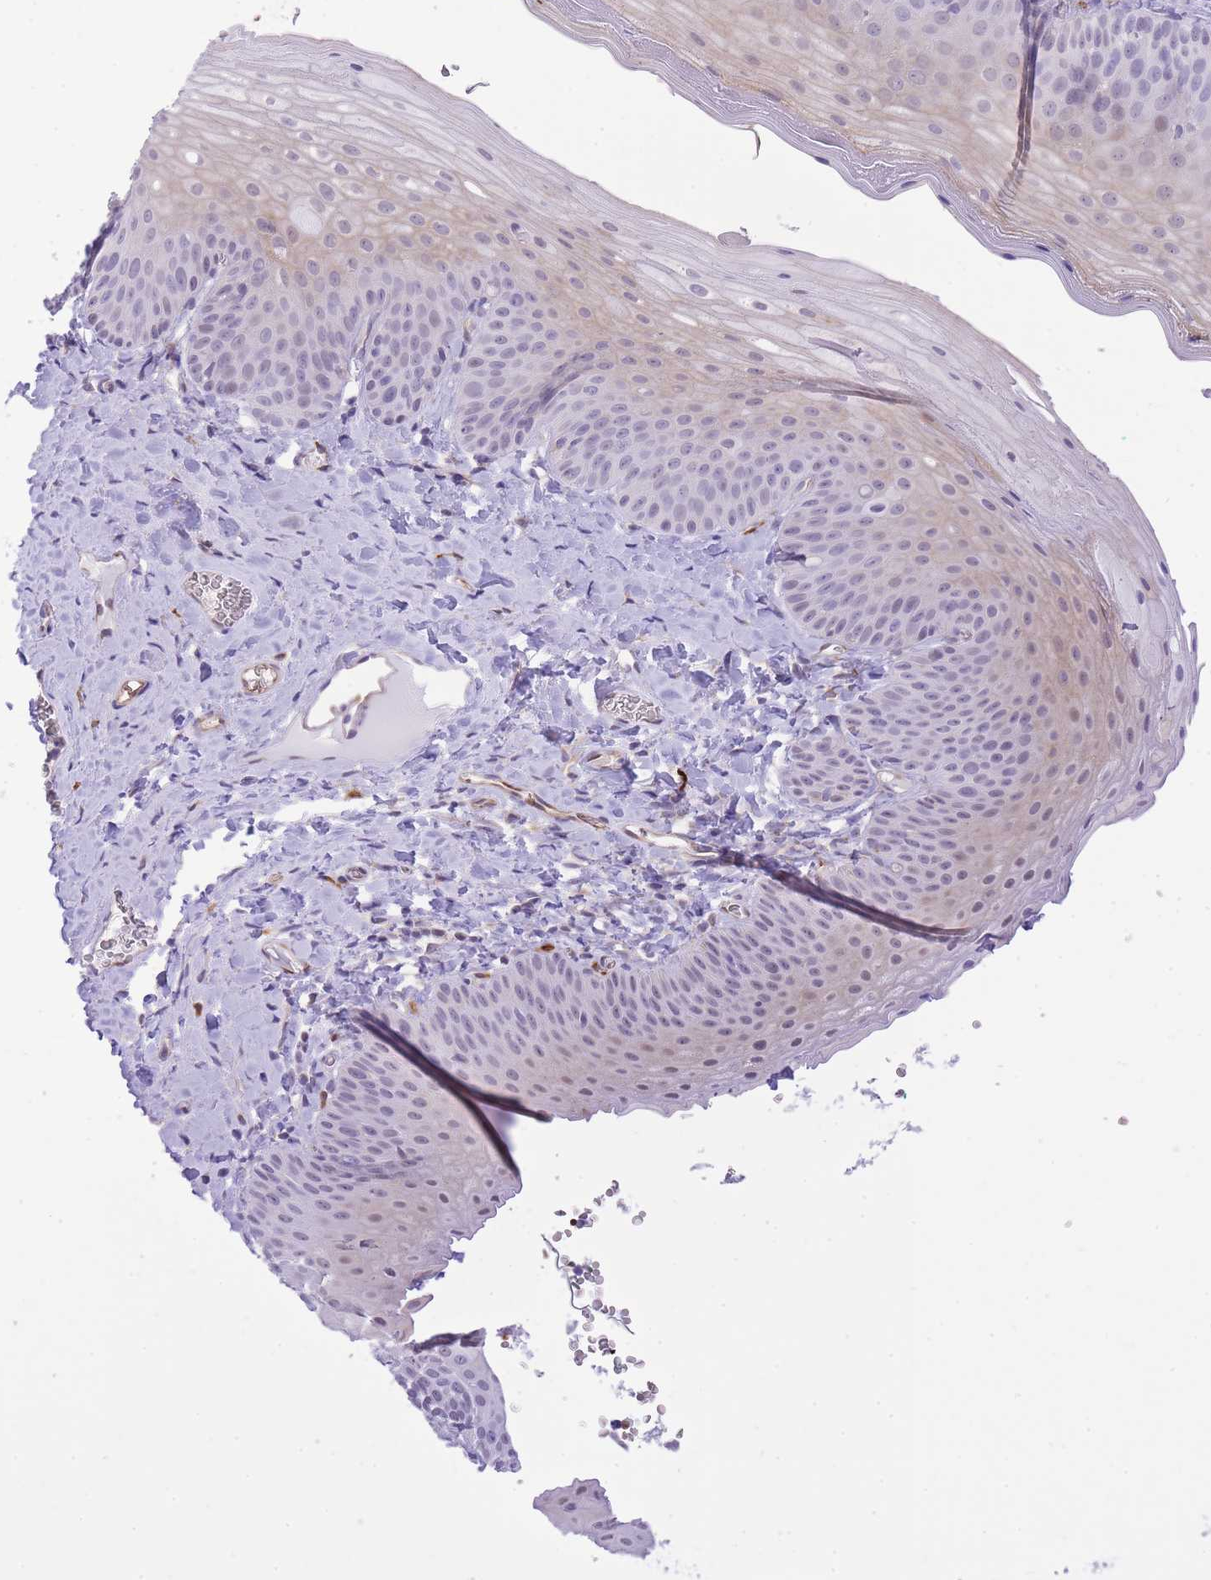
{"staining": {"intensity": "weak", "quantity": "<25%", "location": "nuclear"}, "tissue": "skin", "cell_type": "Epidermal cells", "image_type": "normal", "snomed": [{"axis": "morphology", "description": "Normal tissue, NOS"}, {"axis": "morphology", "description": "Hemorrhoids"}, {"axis": "morphology", "description": "Inflammation, NOS"}, {"axis": "topography", "description": "Anal"}], "caption": "Protein analysis of unremarkable skin shows no significant staining in epidermal cells.", "gene": "MEIOSIN", "patient": {"sex": "male", "age": 60}}